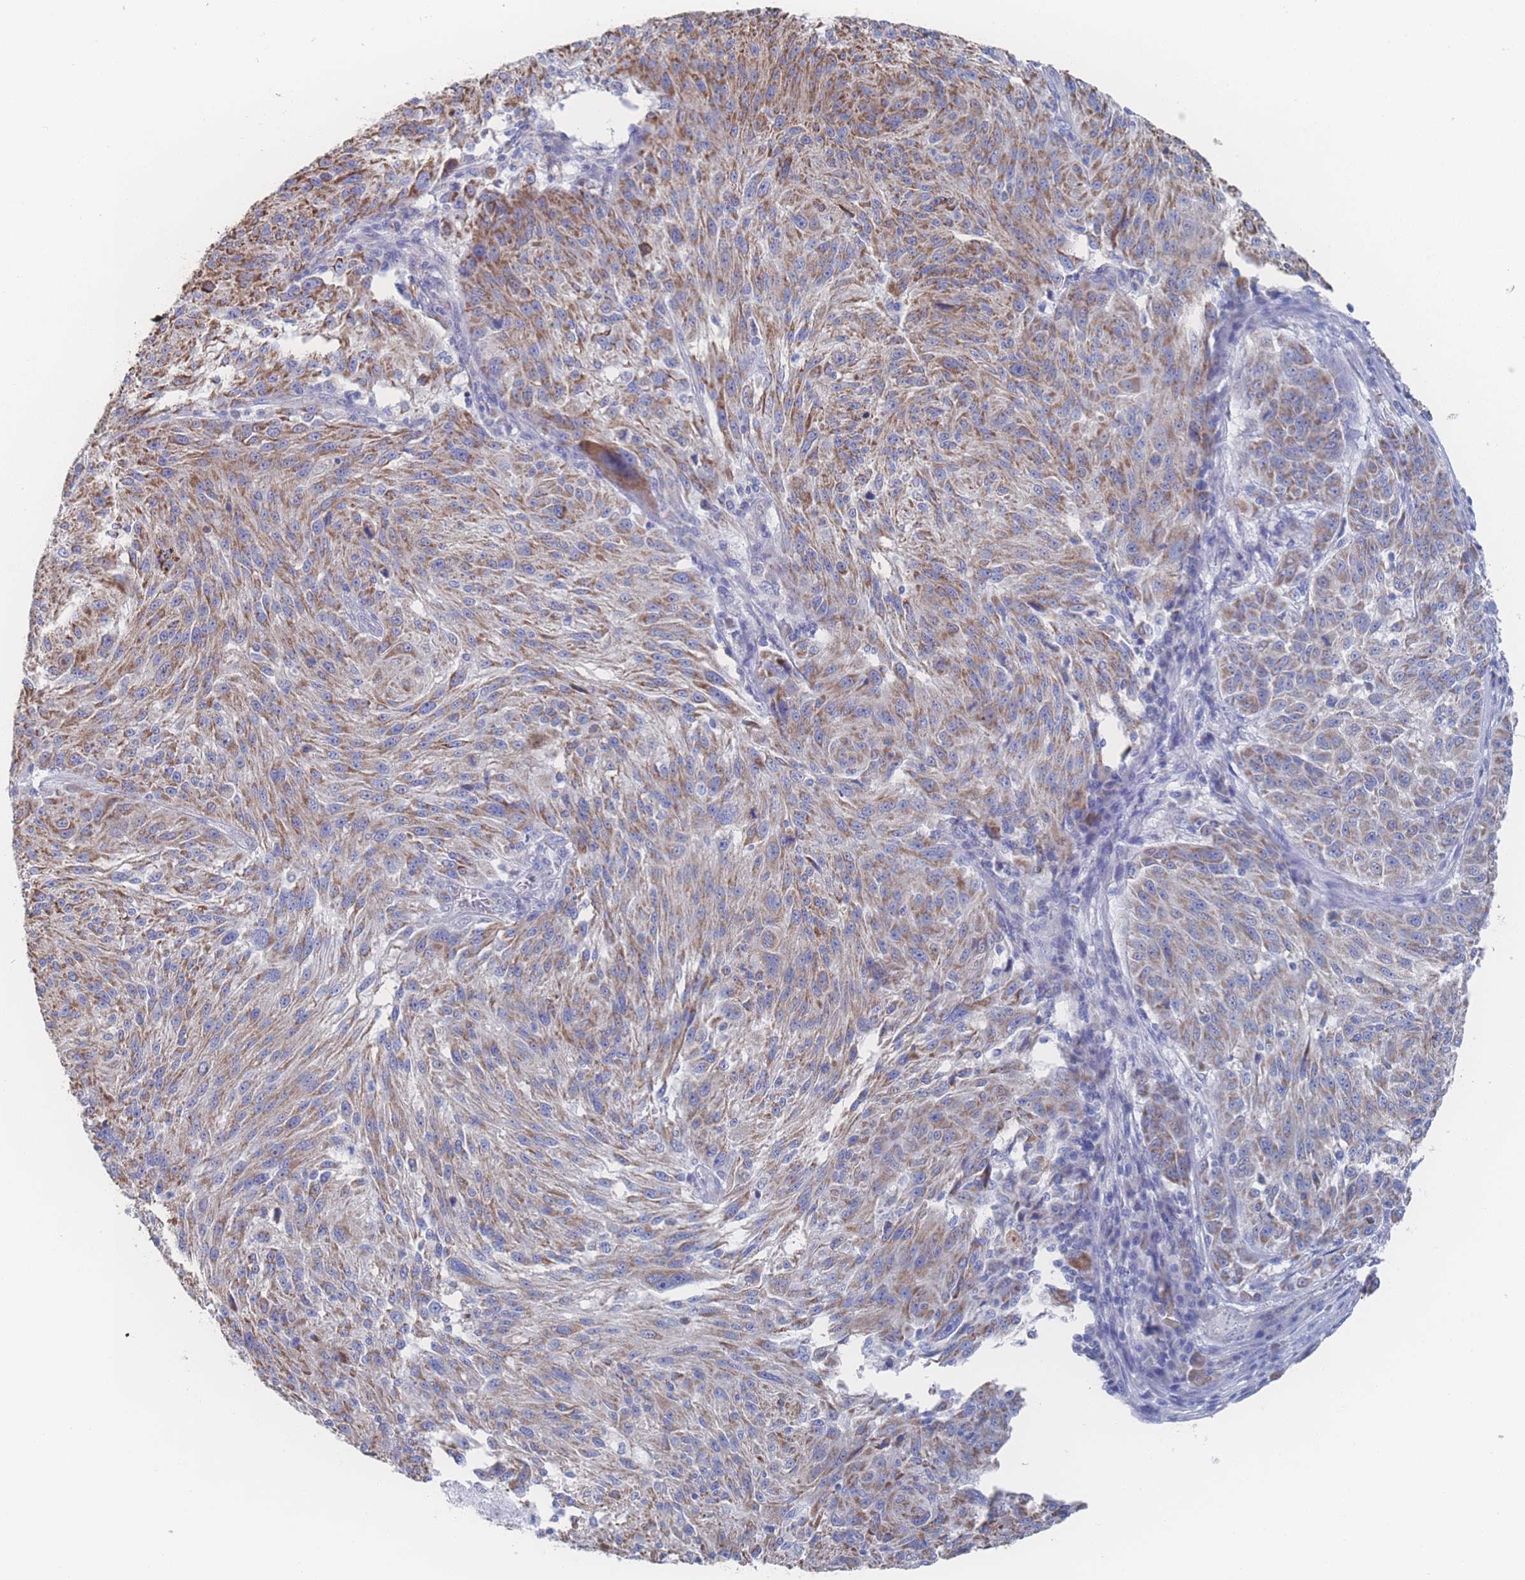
{"staining": {"intensity": "moderate", "quantity": ">75%", "location": "cytoplasmic/membranous"}, "tissue": "melanoma", "cell_type": "Tumor cells", "image_type": "cancer", "snomed": [{"axis": "morphology", "description": "Malignant melanoma, NOS"}, {"axis": "topography", "description": "Skin"}], "caption": "Melanoma stained with a protein marker exhibits moderate staining in tumor cells.", "gene": "SNPH", "patient": {"sex": "male", "age": 53}}